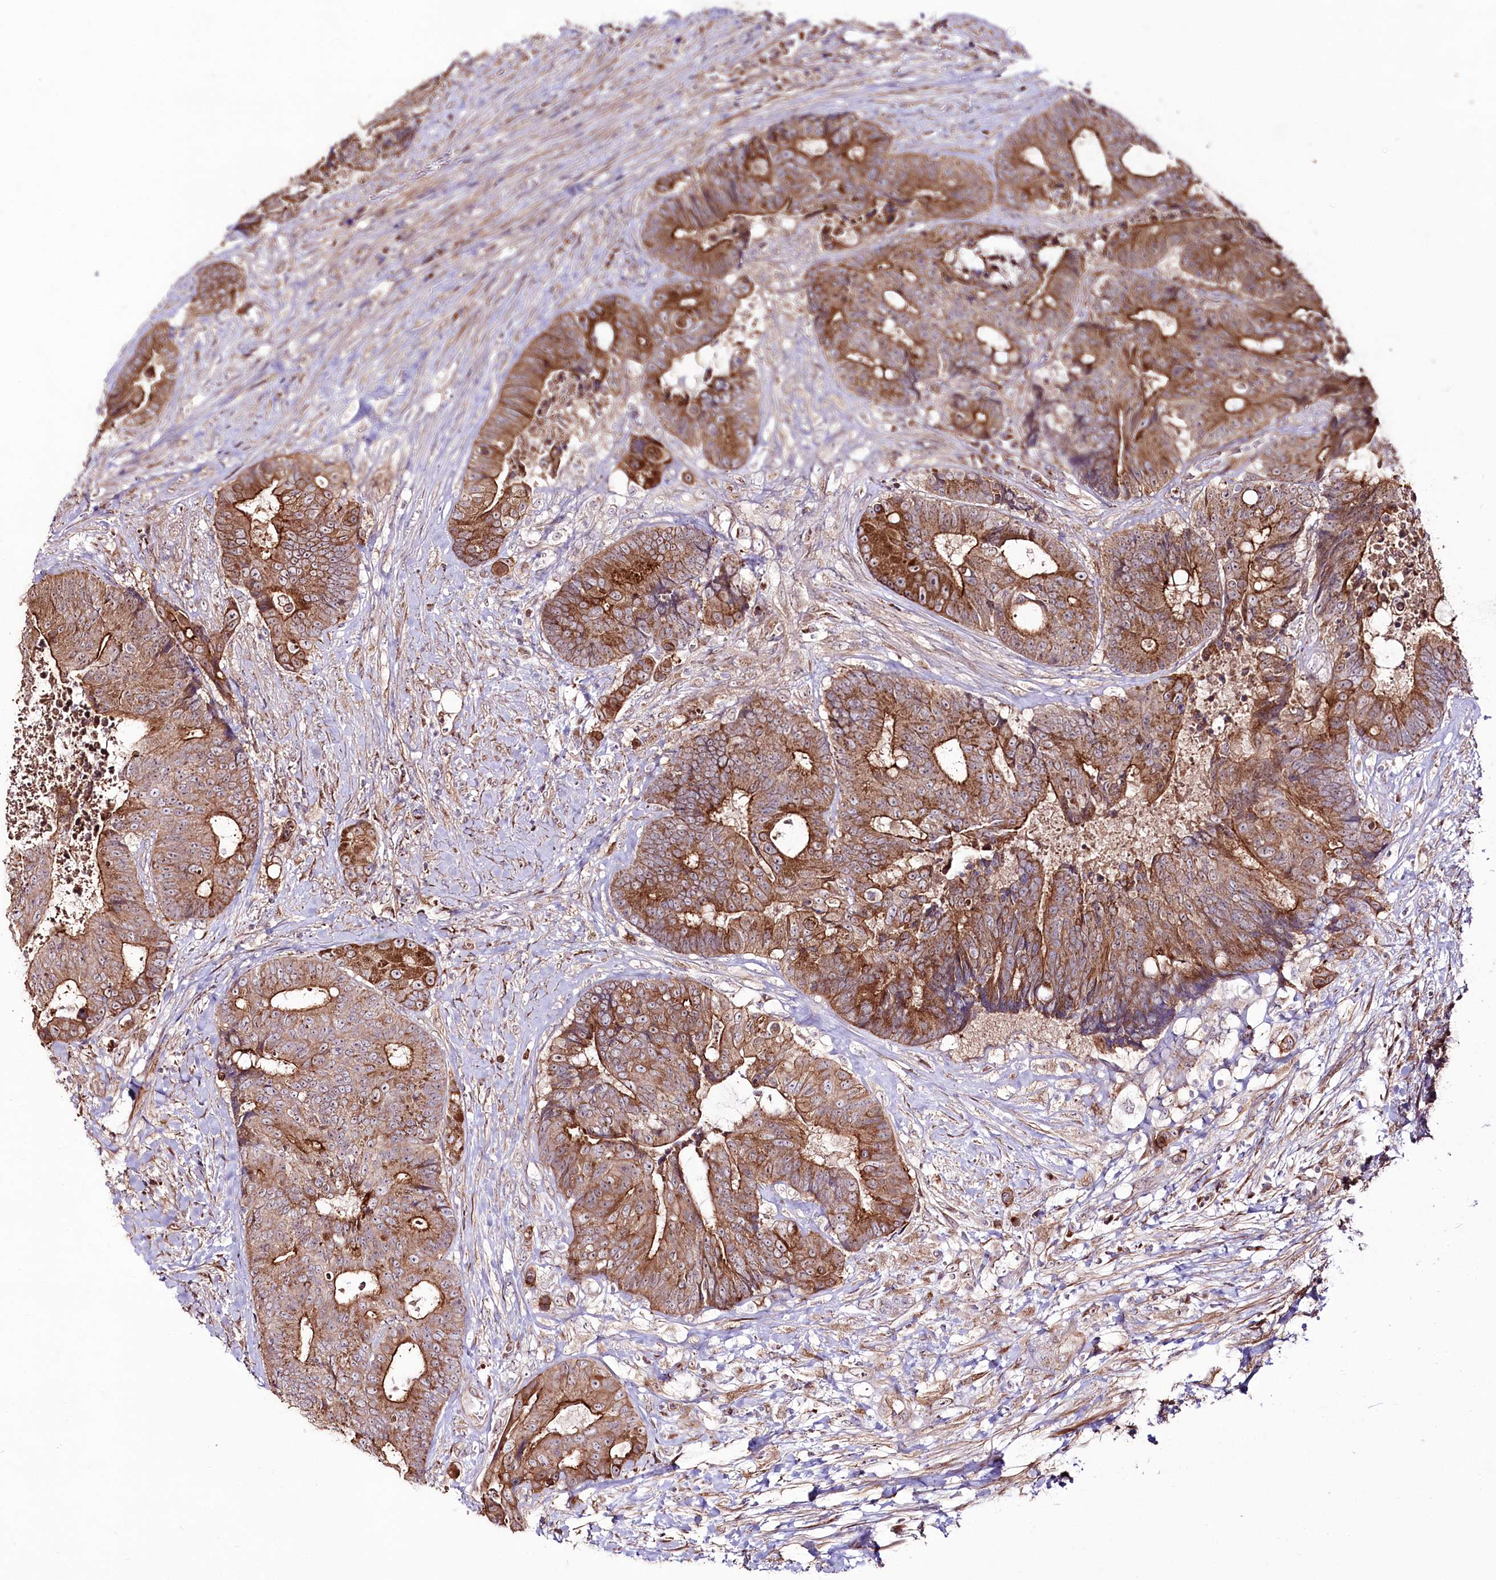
{"staining": {"intensity": "moderate", "quantity": ">75%", "location": "cytoplasmic/membranous"}, "tissue": "colorectal cancer", "cell_type": "Tumor cells", "image_type": "cancer", "snomed": [{"axis": "morphology", "description": "Adenocarcinoma, NOS"}, {"axis": "topography", "description": "Rectum"}], "caption": "Protein staining displays moderate cytoplasmic/membranous staining in about >75% of tumor cells in colorectal cancer.", "gene": "REXO2", "patient": {"sex": "male", "age": 69}}